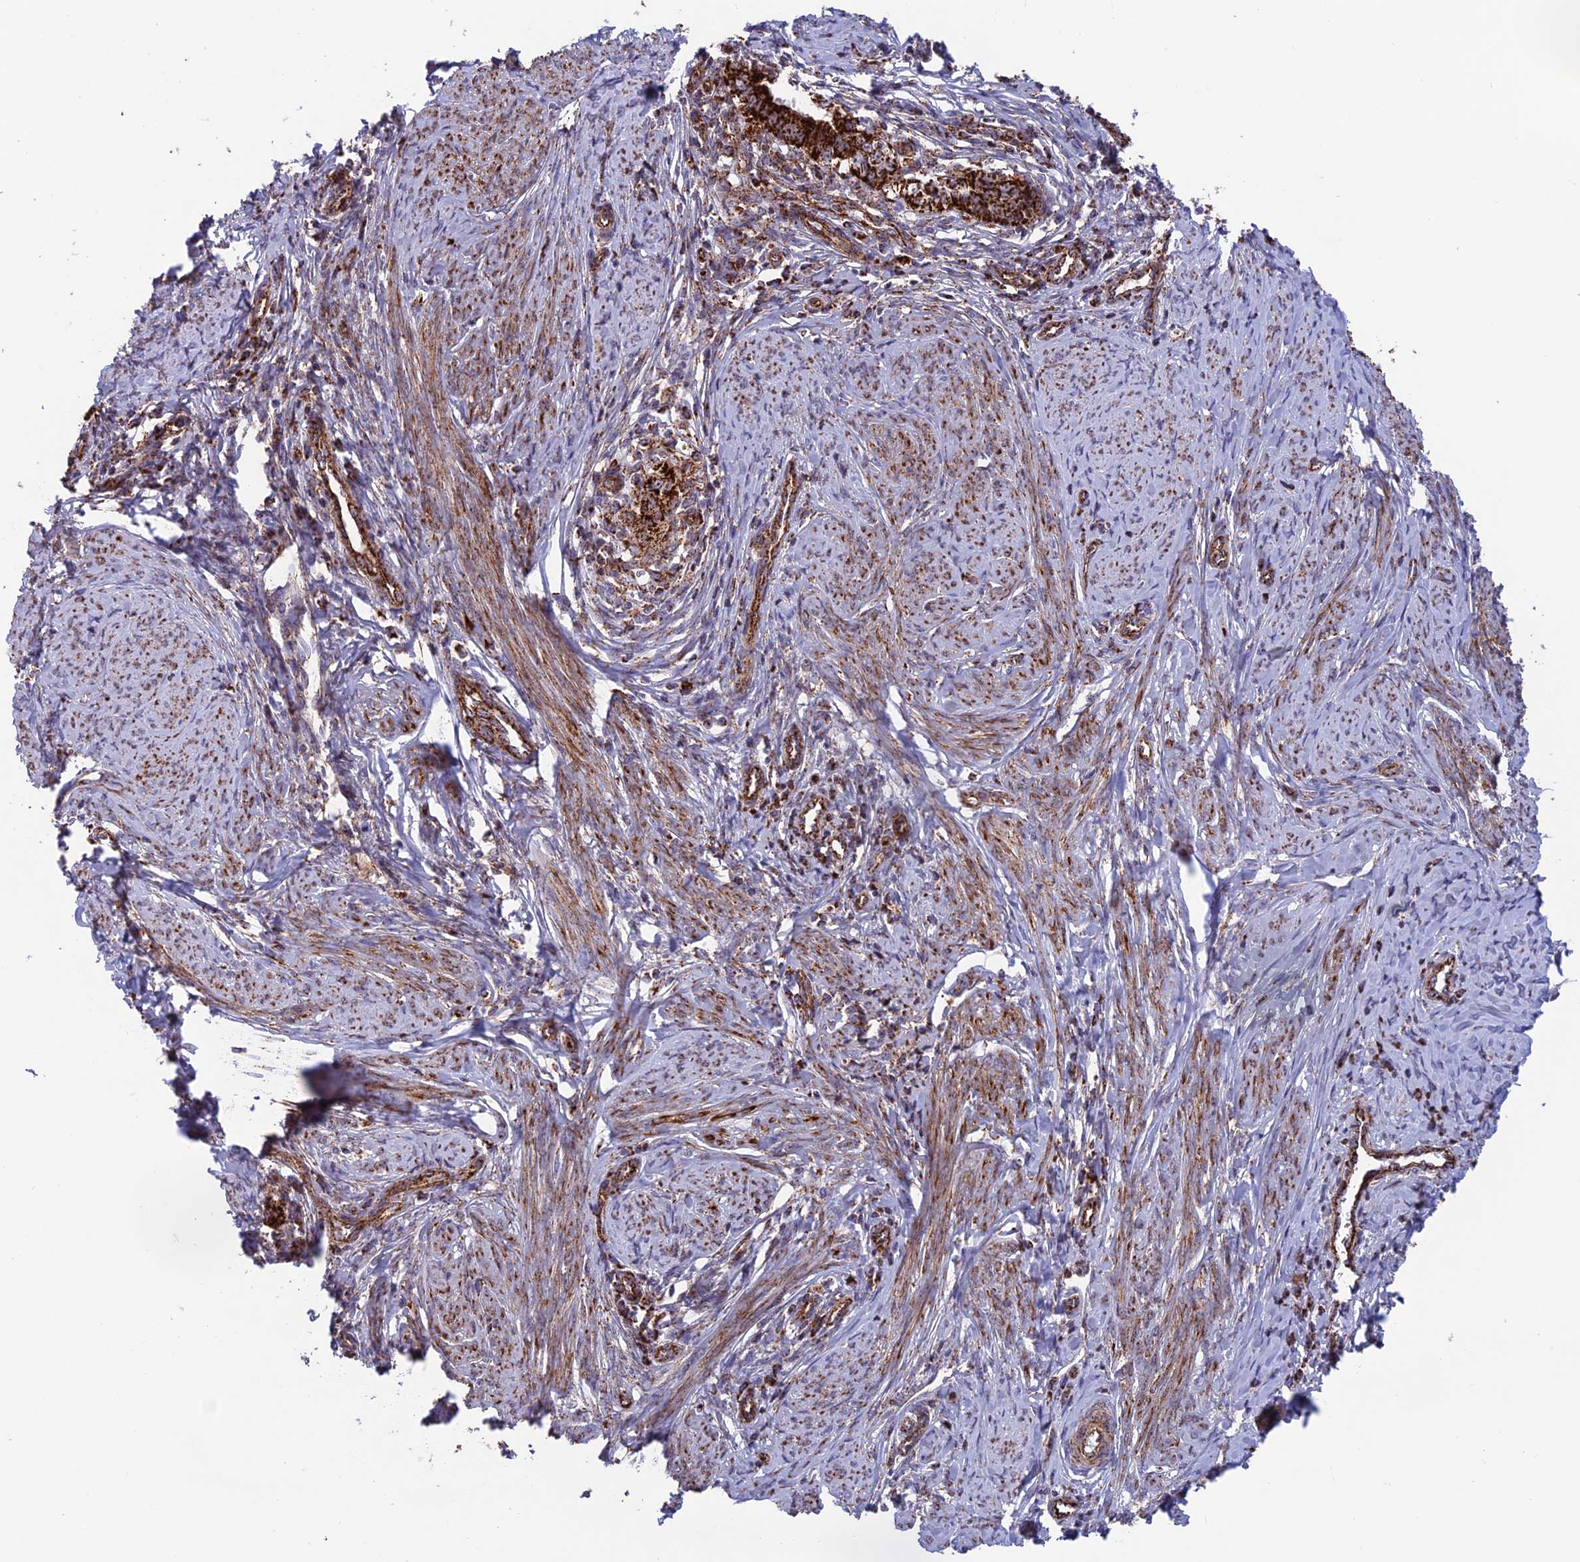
{"staining": {"intensity": "strong", "quantity": ">75%", "location": "cytoplasmic/membranous"}, "tissue": "cervical cancer", "cell_type": "Tumor cells", "image_type": "cancer", "snomed": [{"axis": "morphology", "description": "Adenocarcinoma, NOS"}, {"axis": "topography", "description": "Cervix"}], "caption": "High-magnification brightfield microscopy of cervical cancer (adenocarcinoma) stained with DAB (brown) and counterstained with hematoxylin (blue). tumor cells exhibit strong cytoplasmic/membranous expression is present in approximately>75% of cells.", "gene": "MRPS18B", "patient": {"sex": "female", "age": 36}}